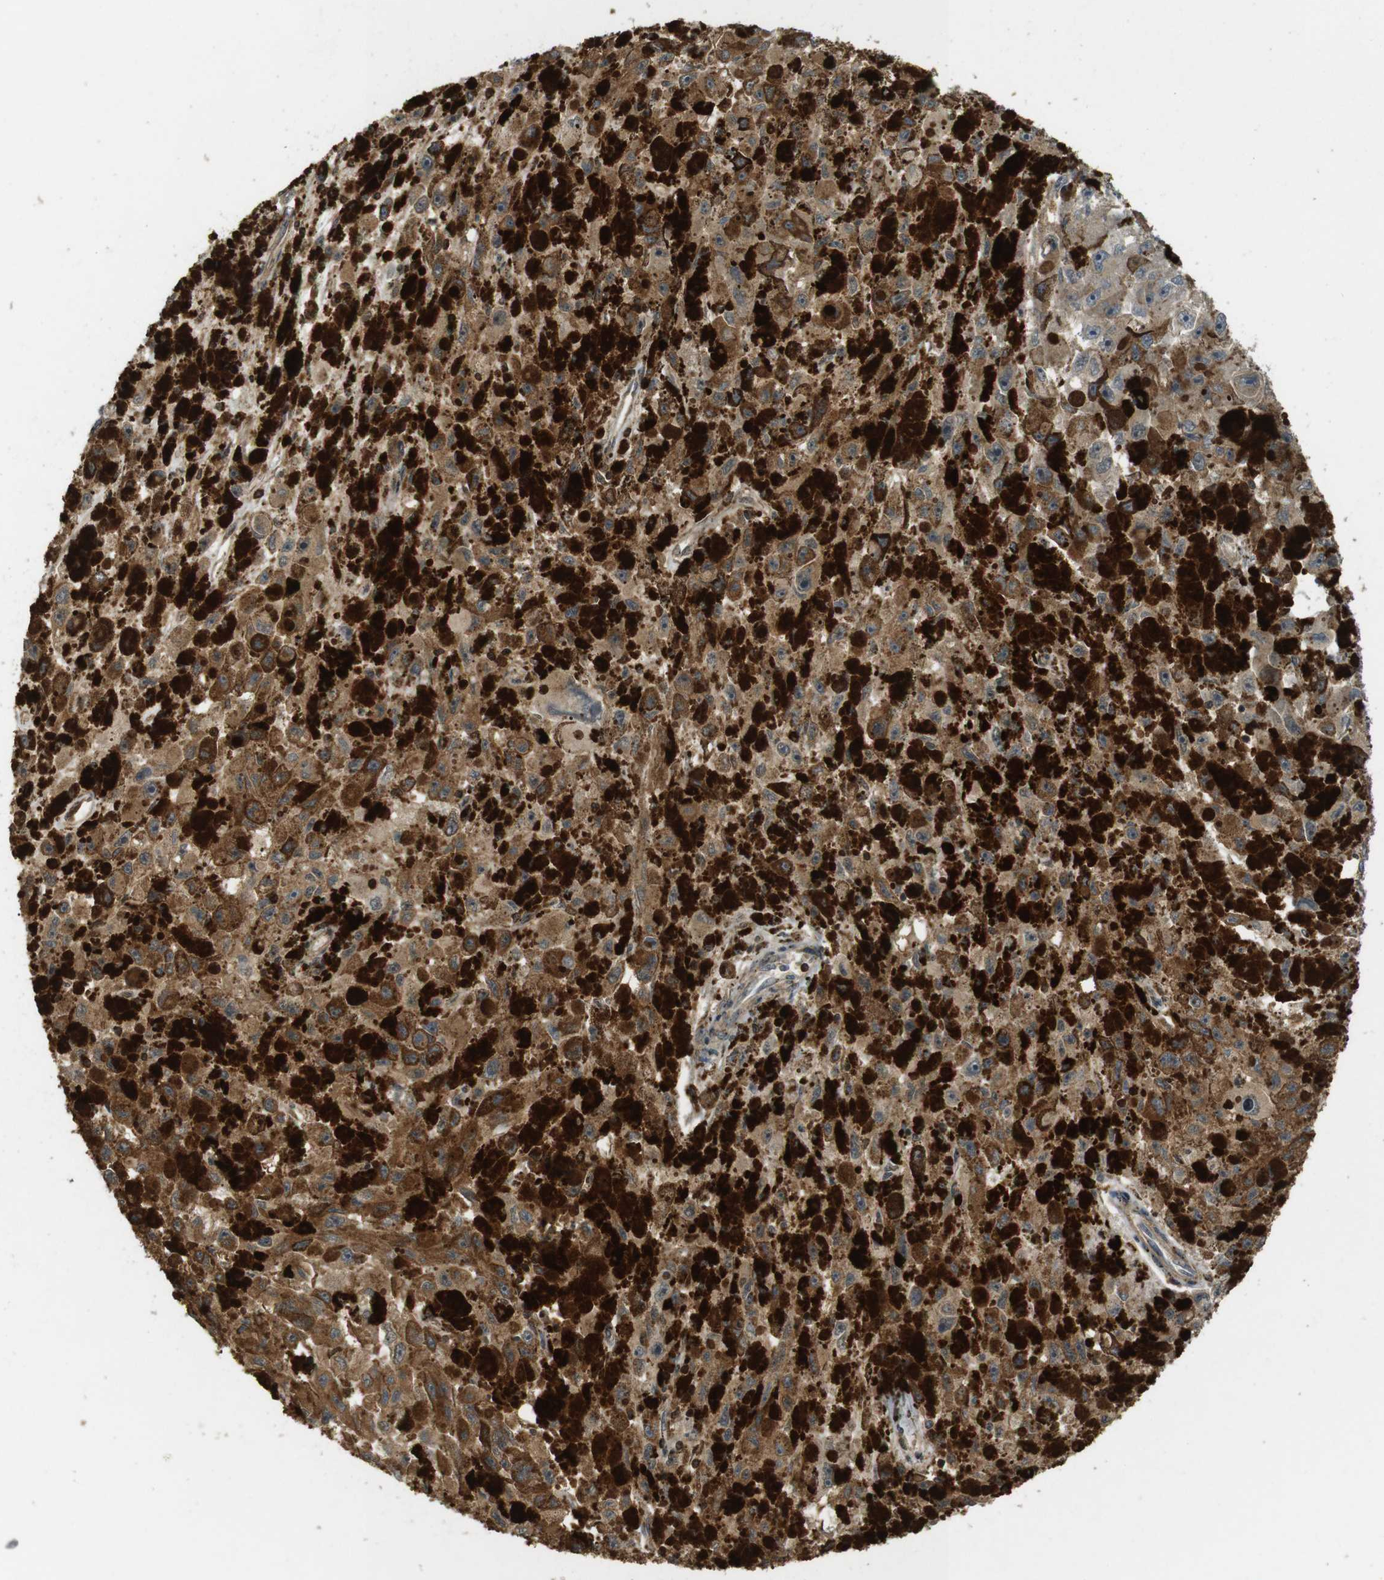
{"staining": {"intensity": "moderate", "quantity": ">75%", "location": "cytoplasmic/membranous"}, "tissue": "melanoma", "cell_type": "Tumor cells", "image_type": "cancer", "snomed": [{"axis": "morphology", "description": "Malignant melanoma, NOS"}, {"axis": "topography", "description": "Skin"}], "caption": "Melanoma stained for a protein exhibits moderate cytoplasmic/membranous positivity in tumor cells. (Stains: DAB (3,3'-diaminobenzidine) in brown, nuclei in blue, Microscopy: brightfield microscopy at high magnification).", "gene": "KSR1", "patient": {"sex": "female", "age": 104}}